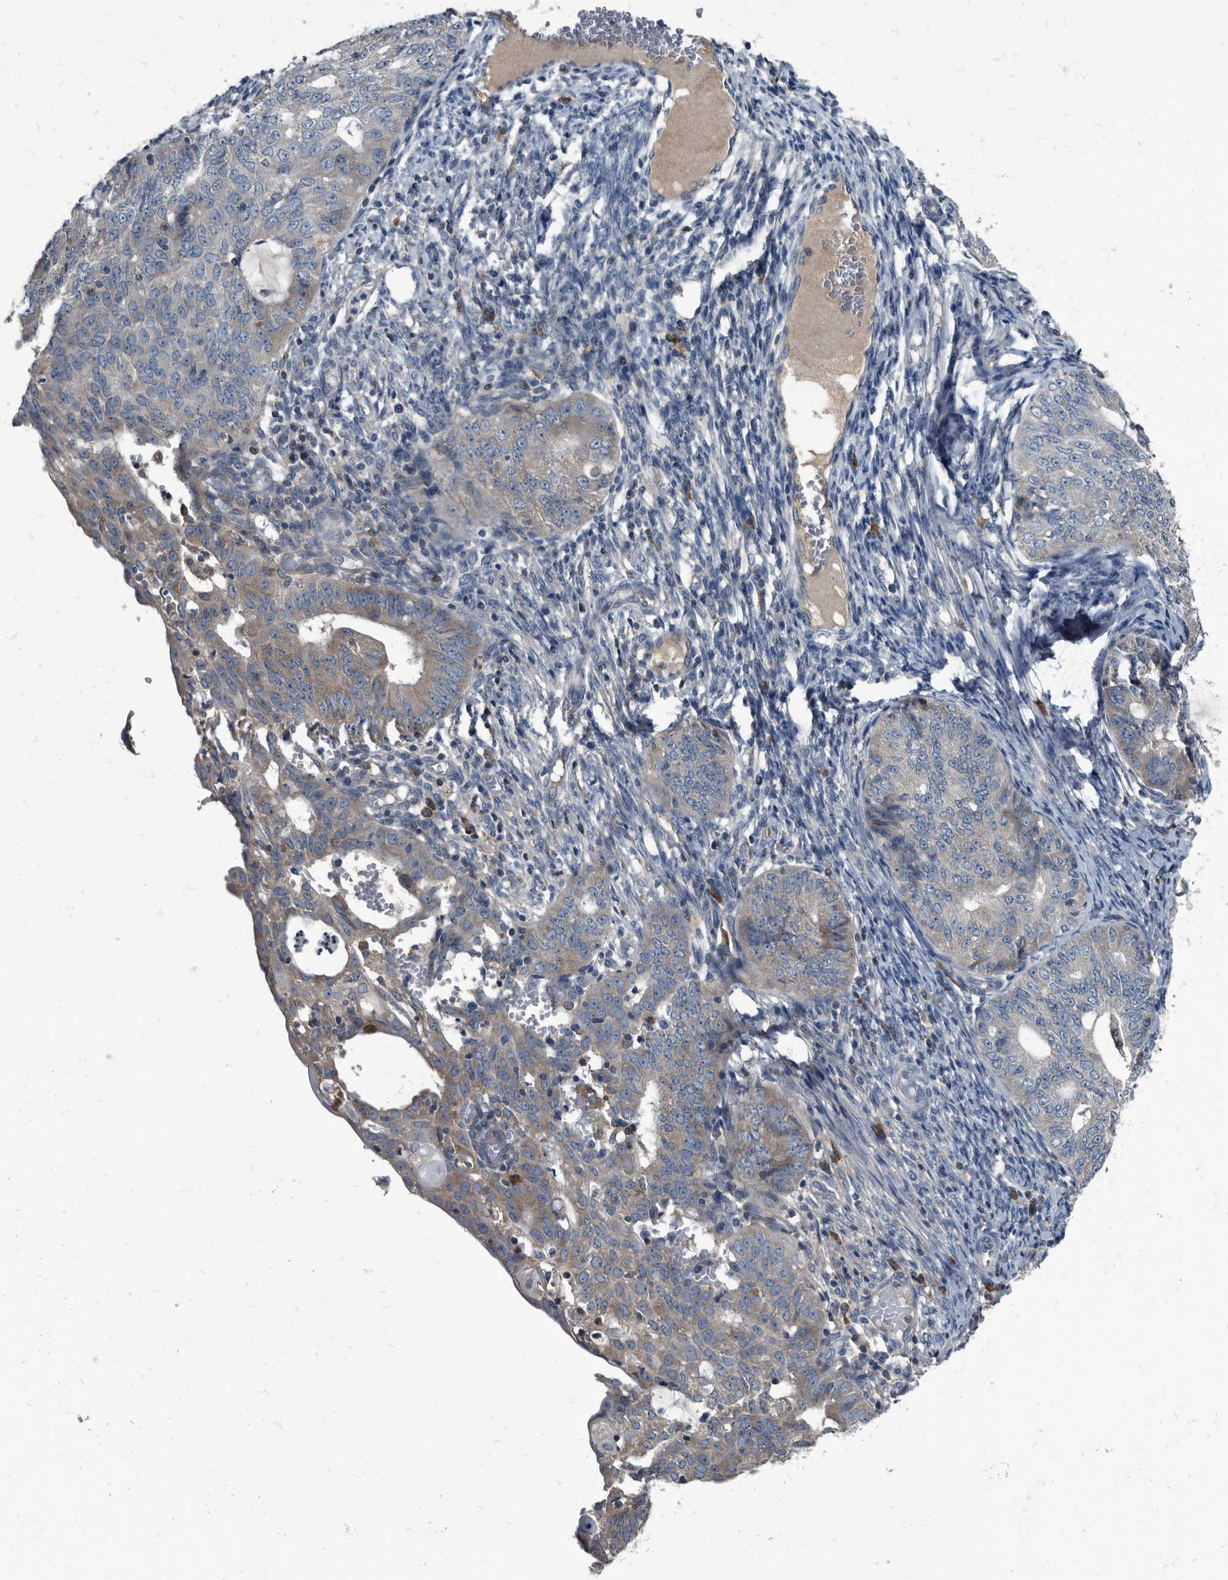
{"staining": {"intensity": "weak", "quantity": "<25%", "location": "cytoplasmic/membranous"}, "tissue": "endometrial cancer", "cell_type": "Tumor cells", "image_type": "cancer", "snomed": [{"axis": "morphology", "description": "Adenocarcinoma, NOS"}, {"axis": "topography", "description": "Endometrium"}], "caption": "A high-resolution photomicrograph shows immunohistochemistry (IHC) staining of endometrial adenocarcinoma, which exhibits no significant staining in tumor cells.", "gene": "CDV3", "patient": {"sex": "female", "age": 32}}